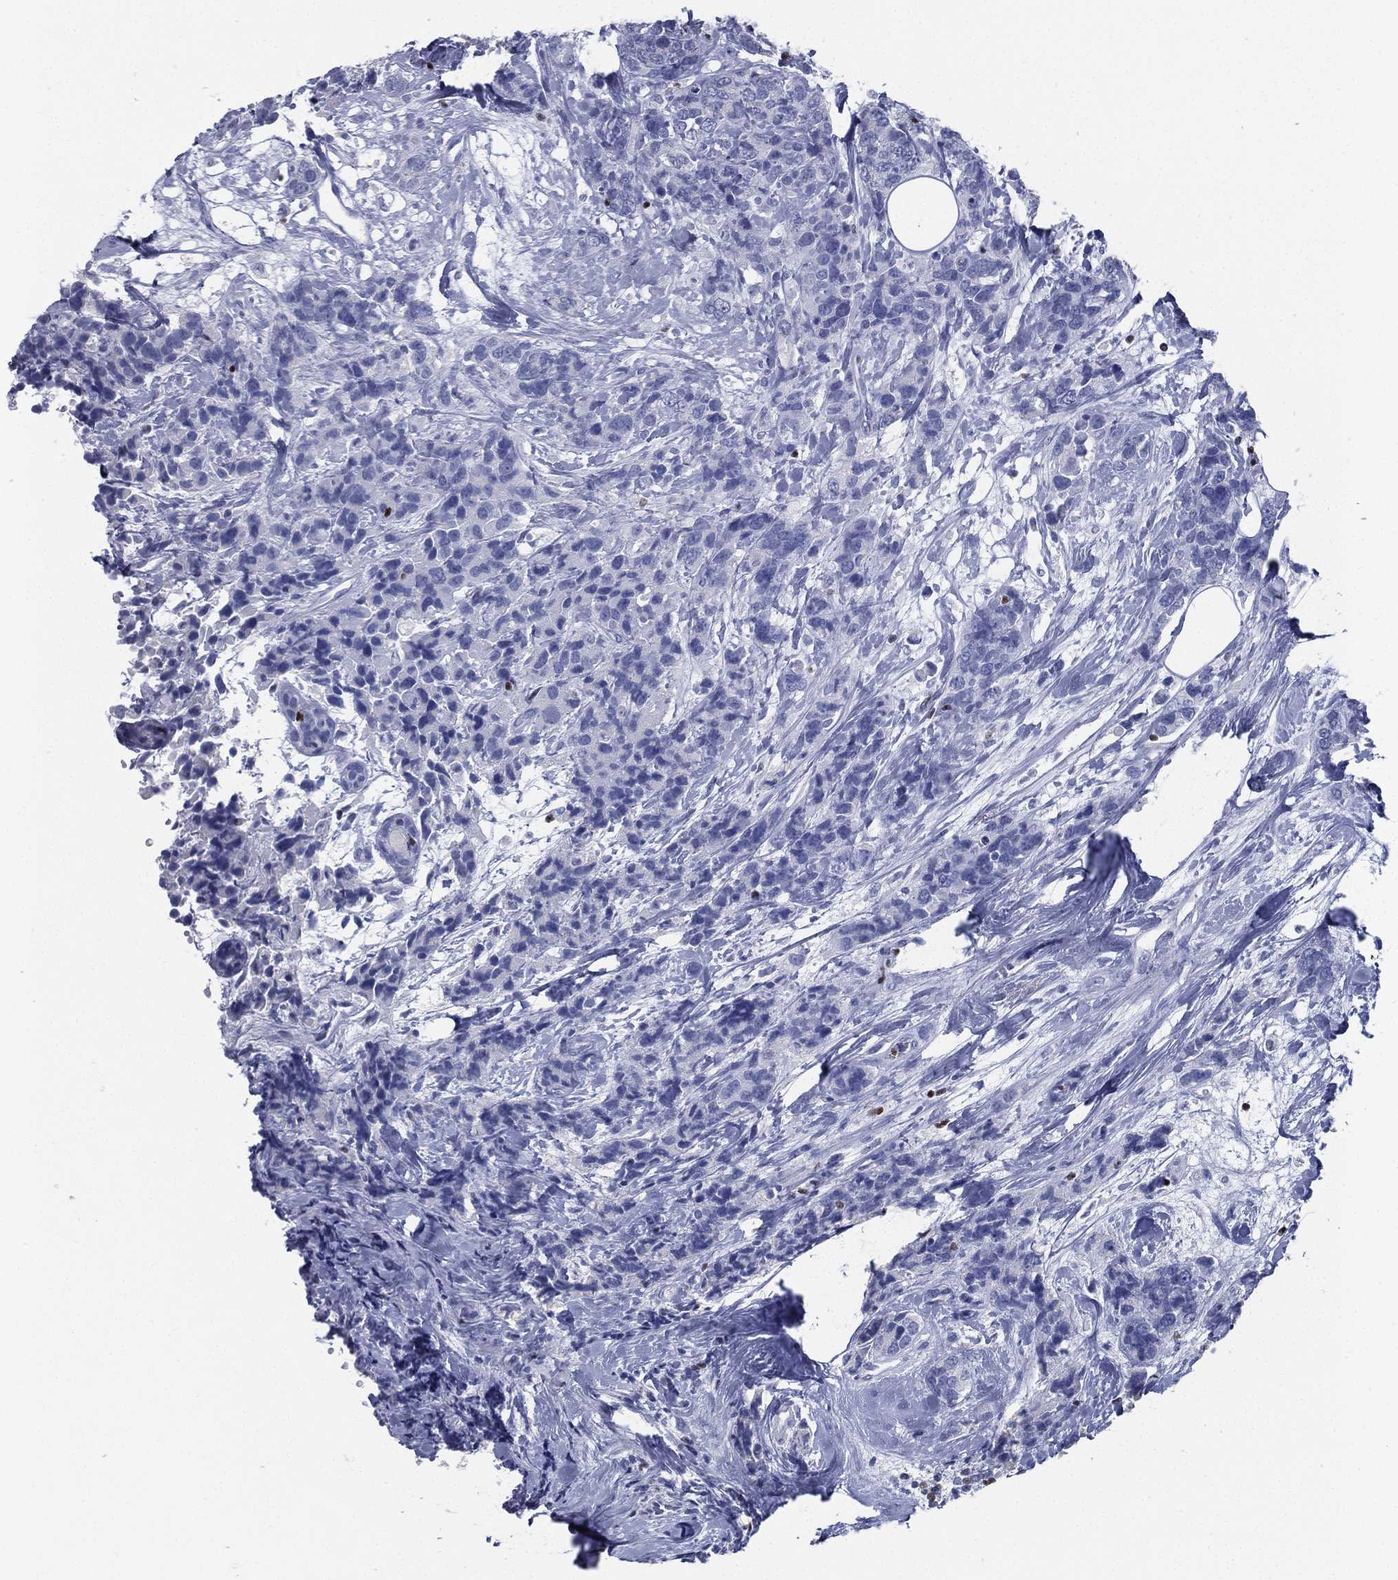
{"staining": {"intensity": "negative", "quantity": "none", "location": "none"}, "tissue": "breast cancer", "cell_type": "Tumor cells", "image_type": "cancer", "snomed": [{"axis": "morphology", "description": "Lobular carcinoma"}, {"axis": "topography", "description": "Breast"}], "caption": "Human breast cancer (lobular carcinoma) stained for a protein using immunohistochemistry demonstrates no expression in tumor cells.", "gene": "PYHIN1", "patient": {"sex": "female", "age": 59}}